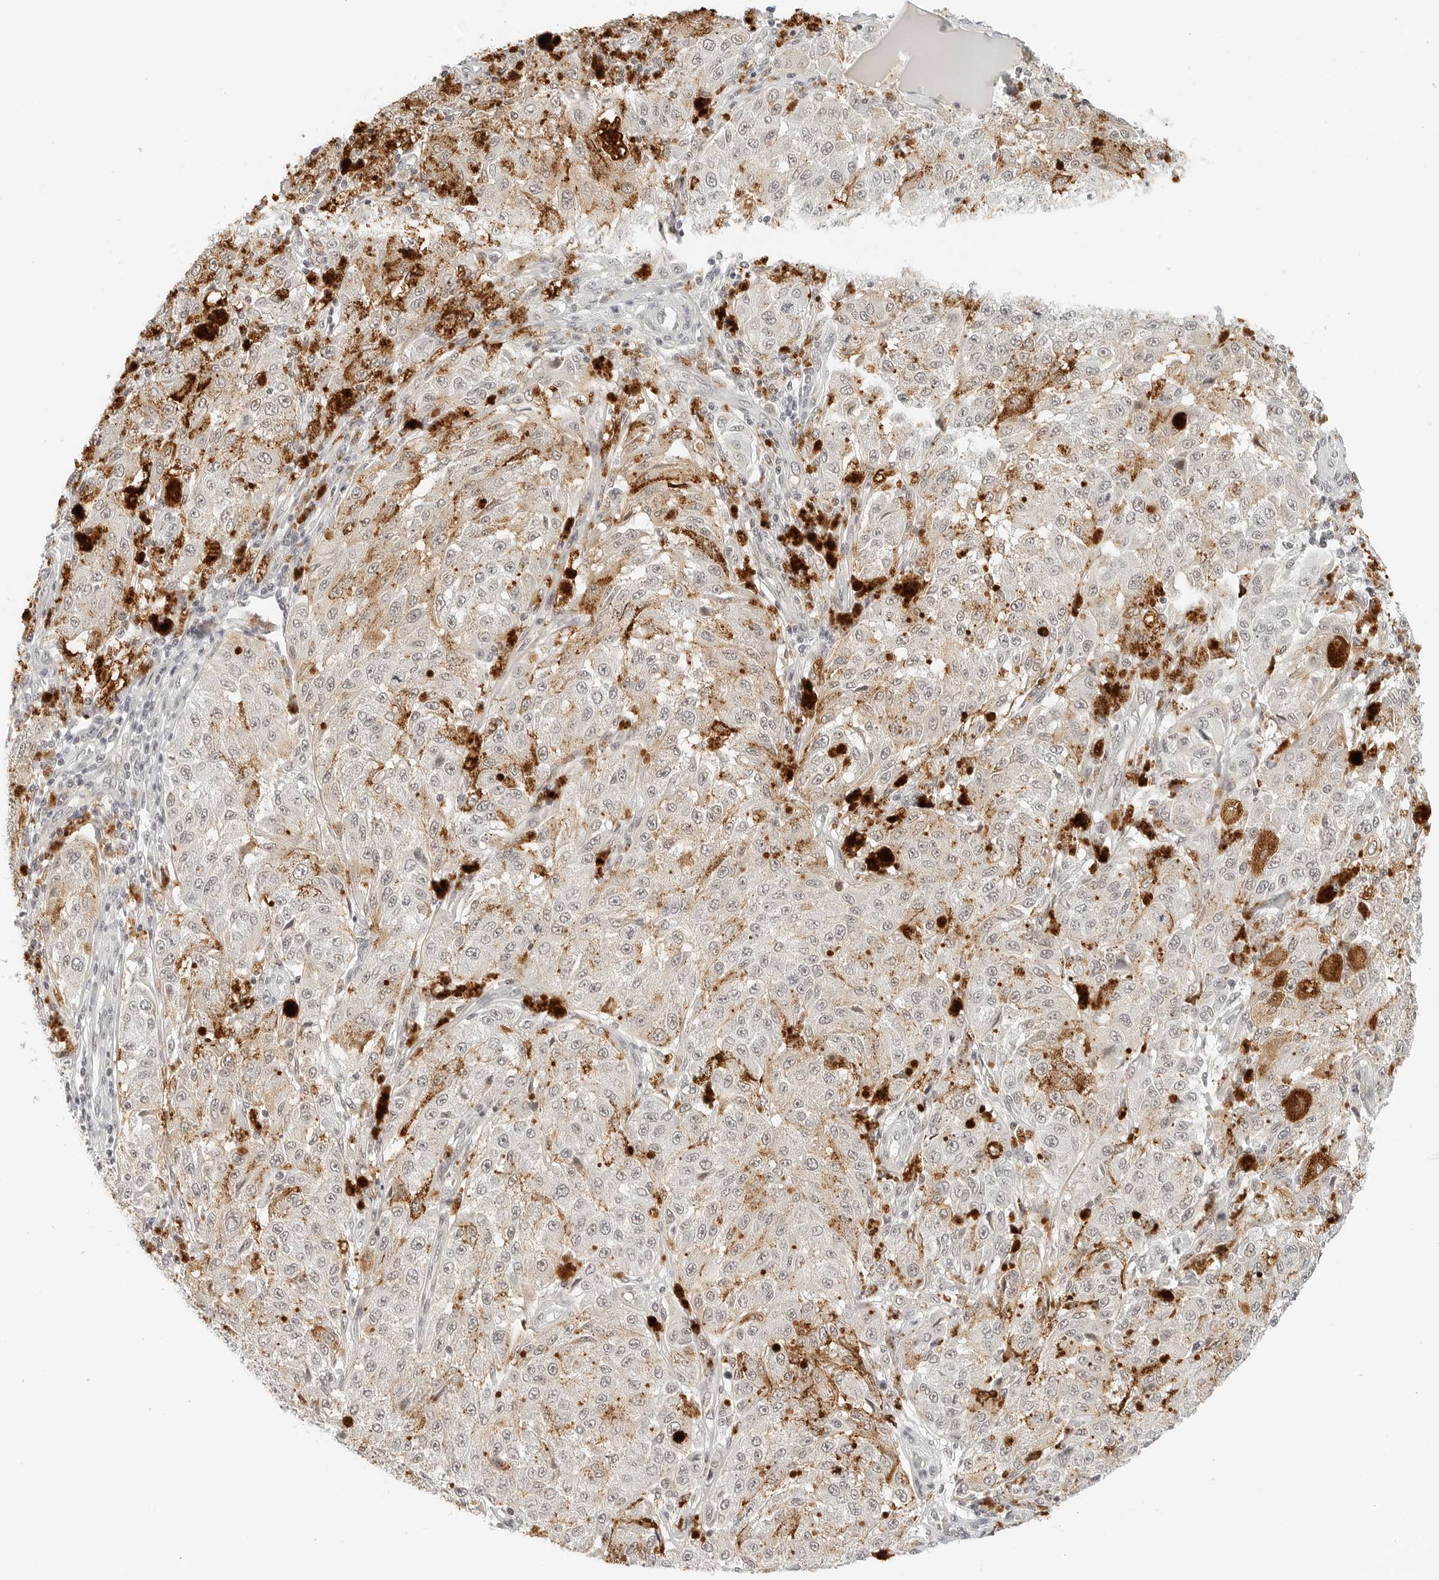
{"staining": {"intensity": "negative", "quantity": "none", "location": "none"}, "tissue": "melanoma", "cell_type": "Tumor cells", "image_type": "cancer", "snomed": [{"axis": "morphology", "description": "Malignant melanoma, NOS"}, {"axis": "topography", "description": "Skin"}], "caption": "Tumor cells are negative for brown protein staining in malignant melanoma.", "gene": "NEO1", "patient": {"sex": "female", "age": 64}}